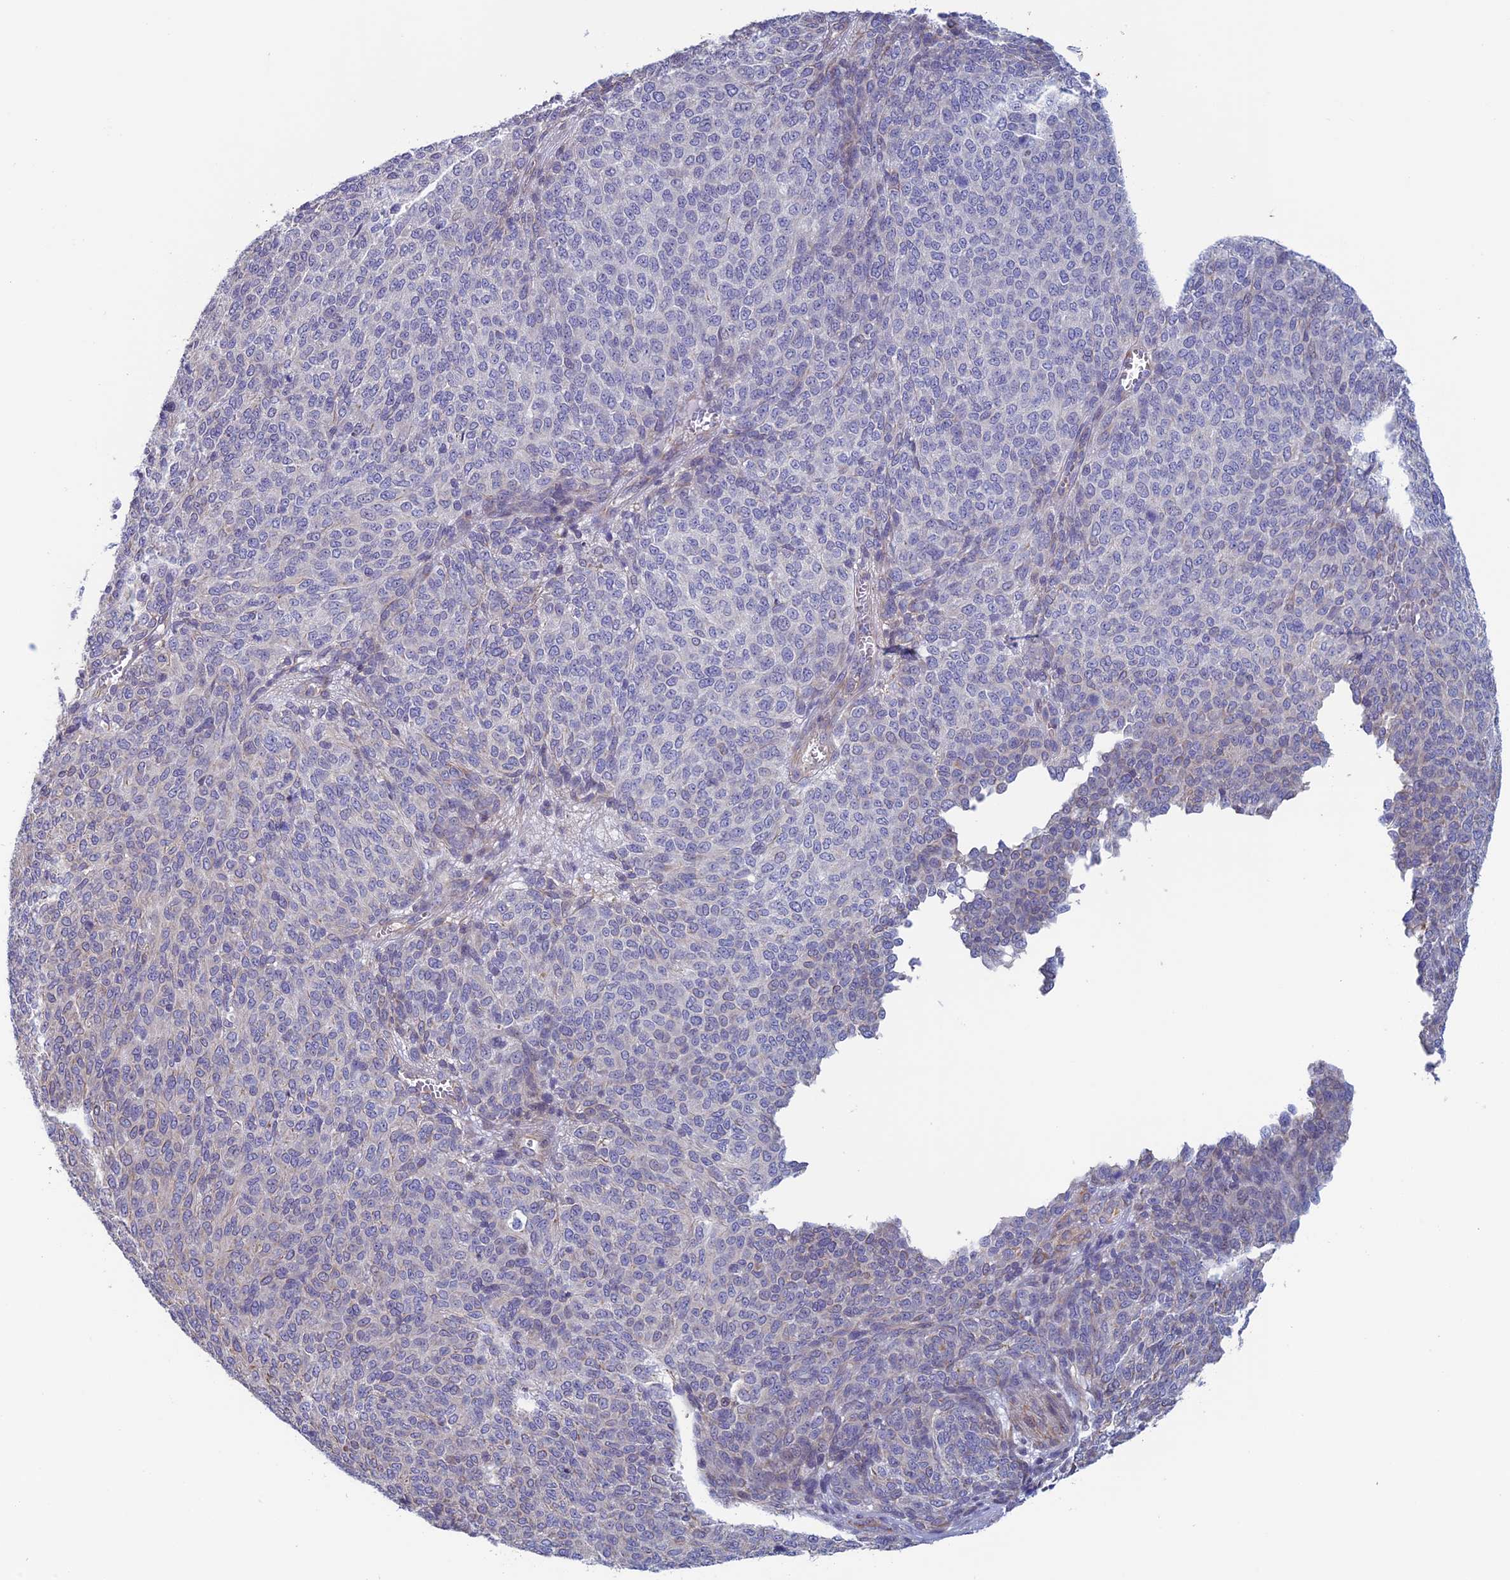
{"staining": {"intensity": "negative", "quantity": "none", "location": "none"}, "tissue": "melanoma", "cell_type": "Tumor cells", "image_type": "cancer", "snomed": [{"axis": "morphology", "description": "Malignant melanoma, NOS"}, {"axis": "topography", "description": "Skin"}], "caption": "Tumor cells are negative for brown protein staining in malignant melanoma.", "gene": "BCL2L10", "patient": {"sex": "male", "age": 49}}